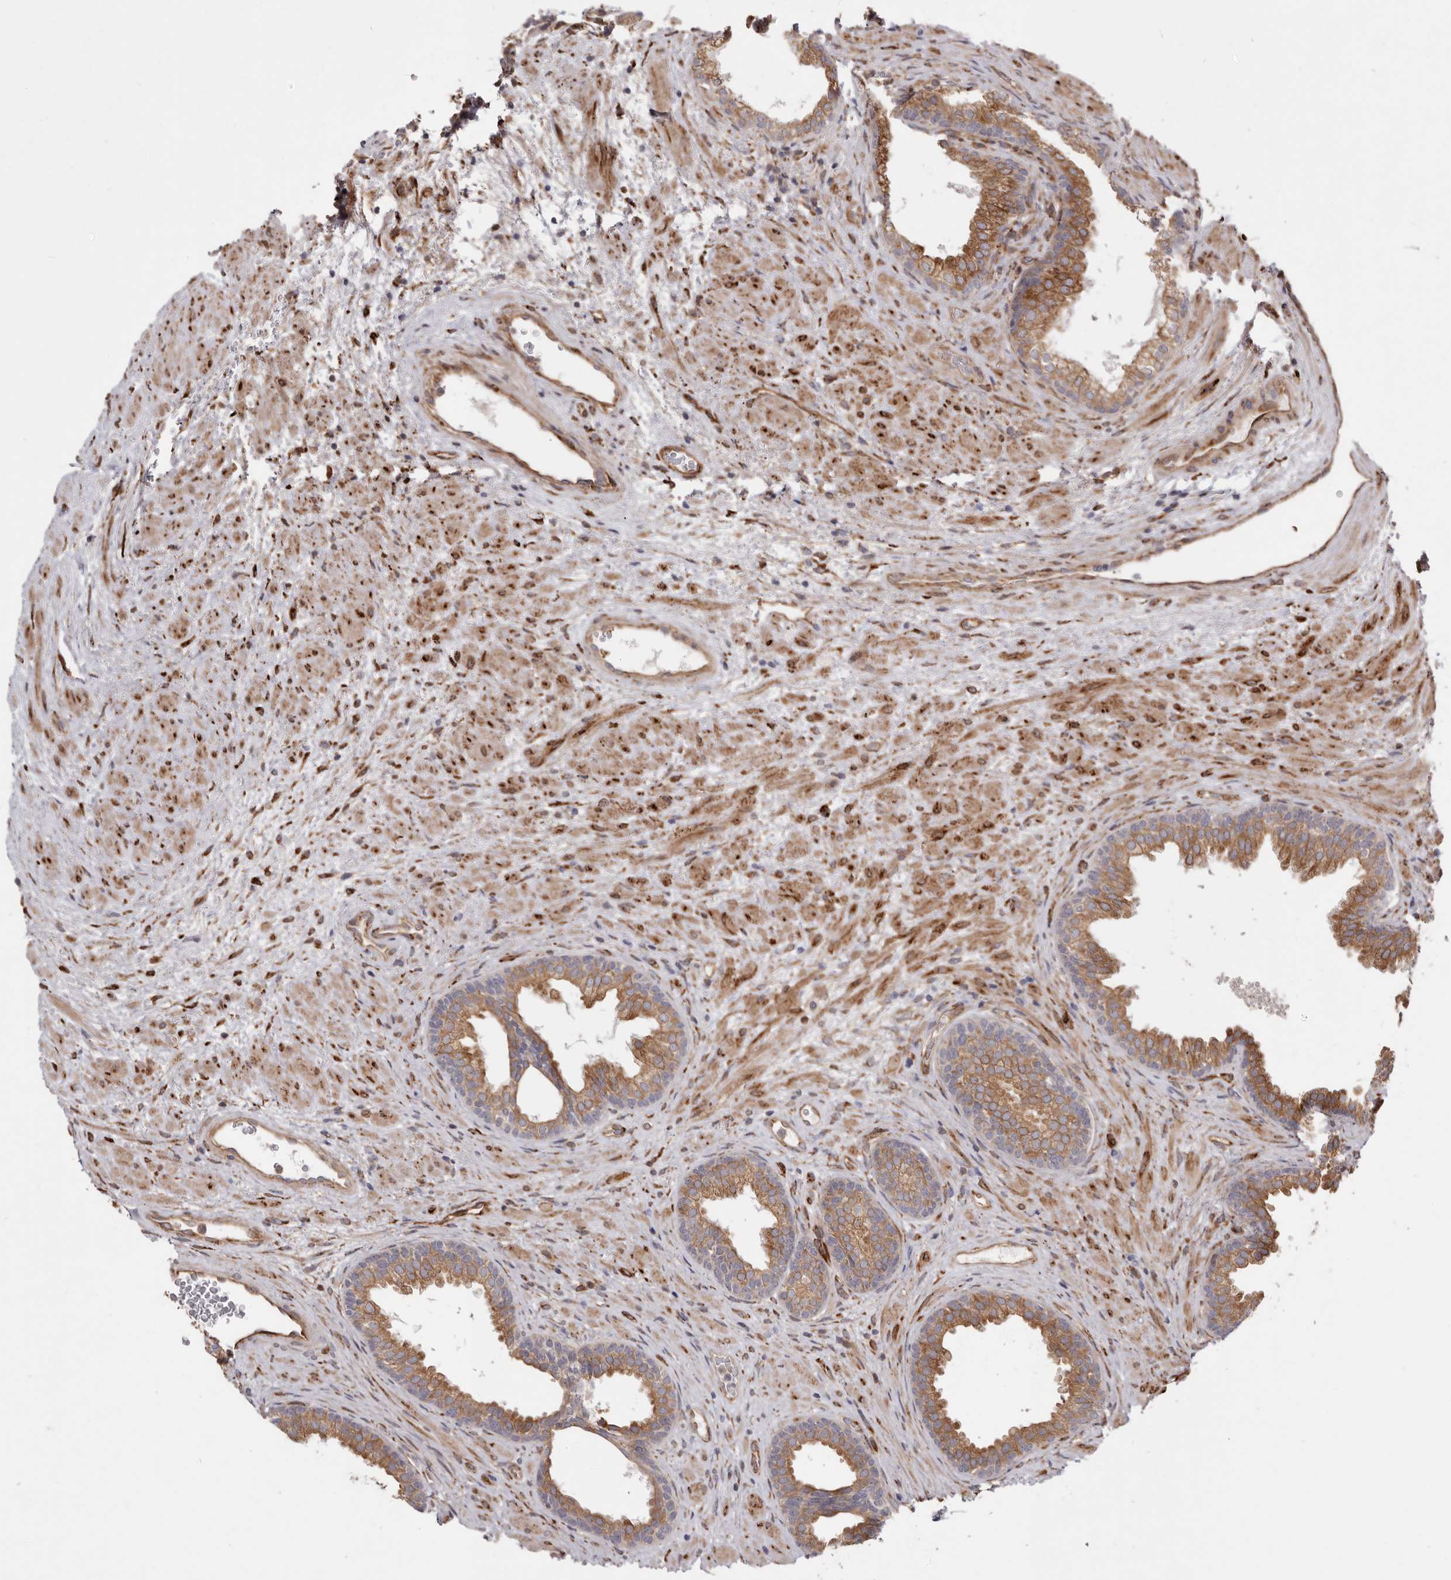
{"staining": {"intensity": "moderate", "quantity": ">75%", "location": "cytoplasmic/membranous"}, "tissue": "prostate", "cell_type": "Glandular cells", "image_type": "normal", "snomed": [{"axis": "morphology", "description": "Normal tissue, NOS"}, {"axis": "topography", "description": "Prostate"}], "caption": "Moderate cytoplasmic/membranous protein staining is identified in approximately >75% of glandular cells in prostate.", "gene": "WDTC1", "patient": {"sex": "male", "age": 76}}